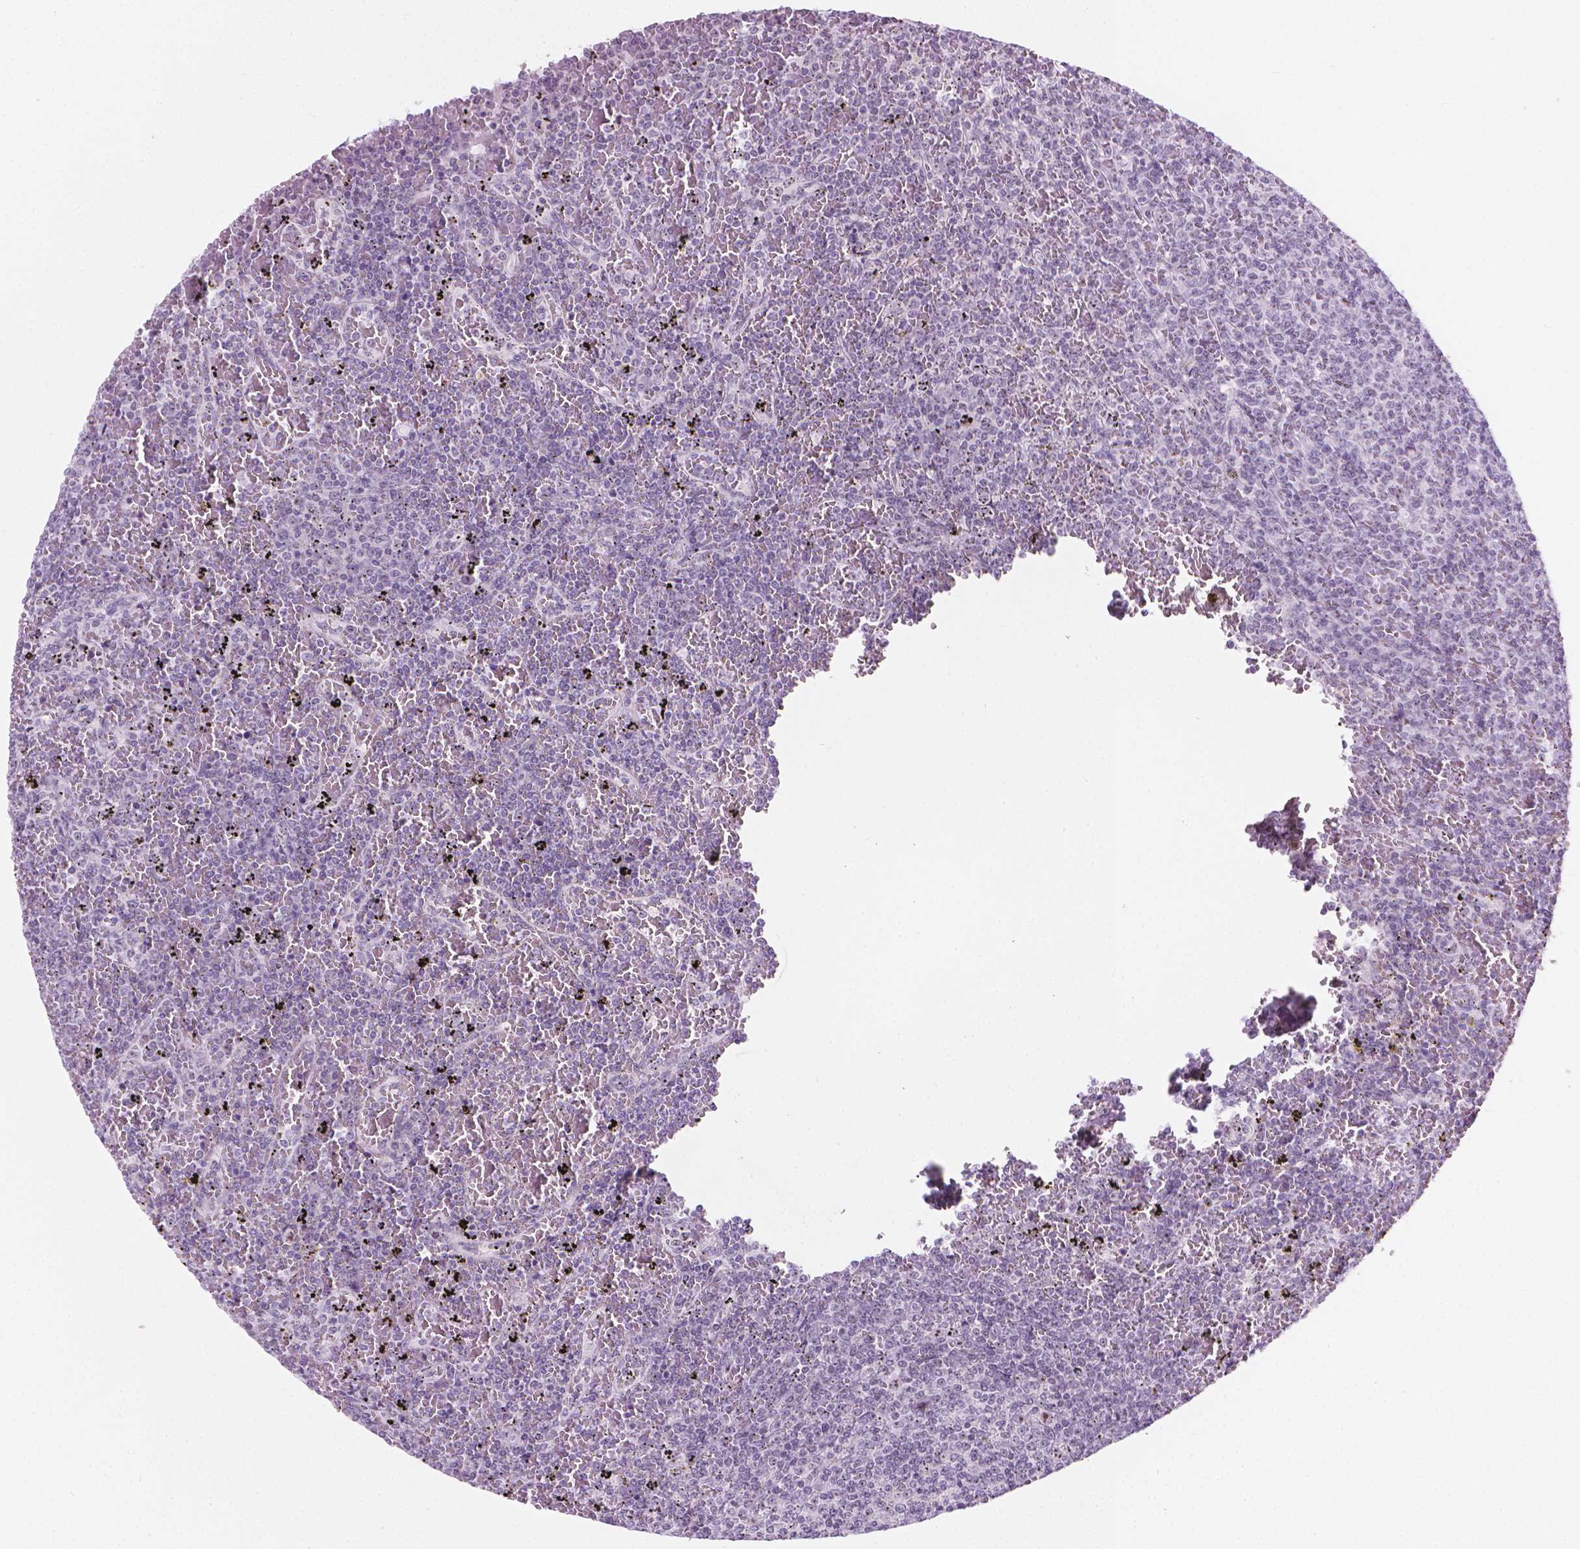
{"staining": {"intensity": "negative", "quantity": "none", "location": "none"}, "tissue": "lymphoma", "cell_type": "Tumor cells", "image_type": "cancer", "snomed": [{"axis": "morphology", "description": "Malignant lymphoma, non-Hodgkin's type, Low grade"}, {"axis": "topography", "description": "Spleen"}], "caption": "IHC histopathology image of human malignant lymphoma, non-Hodgkin's type (low-grade) stained for a protein (brown), which shows no positivity in tumor cells.", "gene": "NOL7", "patient": {"sex": "female", "age": 77}}